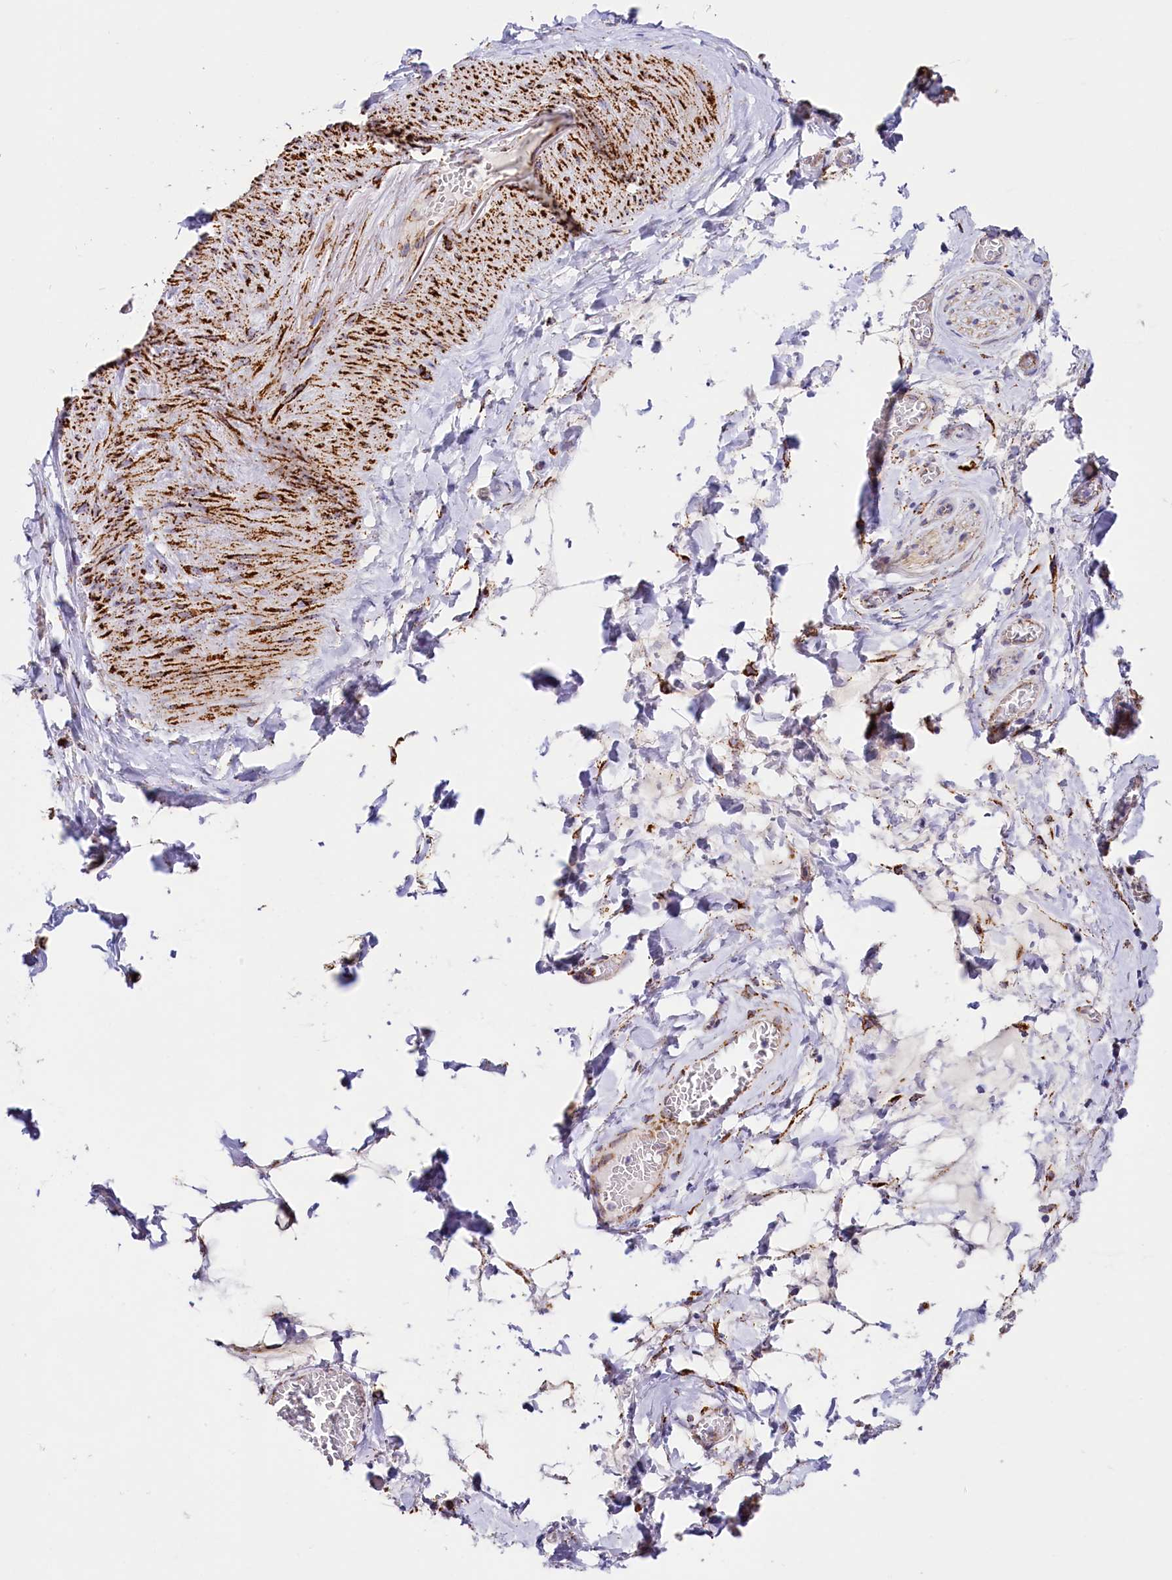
{"staining": {"intensity": "moderate", "quantity": ">75%", "location": "cytoplasmic/membranous"}, "tissue": "adipose tissue", "cell_type": "Adipocytes", "image_type": "normal", "snomed": [{"axis": "morphology", "description": "Normal tissue, NOS"}, {"axis": "topography", "description": "Salivary gland"}, {"axis": "topography", "description": "Peripheral nerve tissue"}], "caption": "Normal adipose tissue was stained to show a protein in brown. There is medium levels of moderate cytoplasmic/membranous positivity in about >75% of adipocytes.", "gene": "AKTIP", "patient": {"sex": "male", "age": 62}}